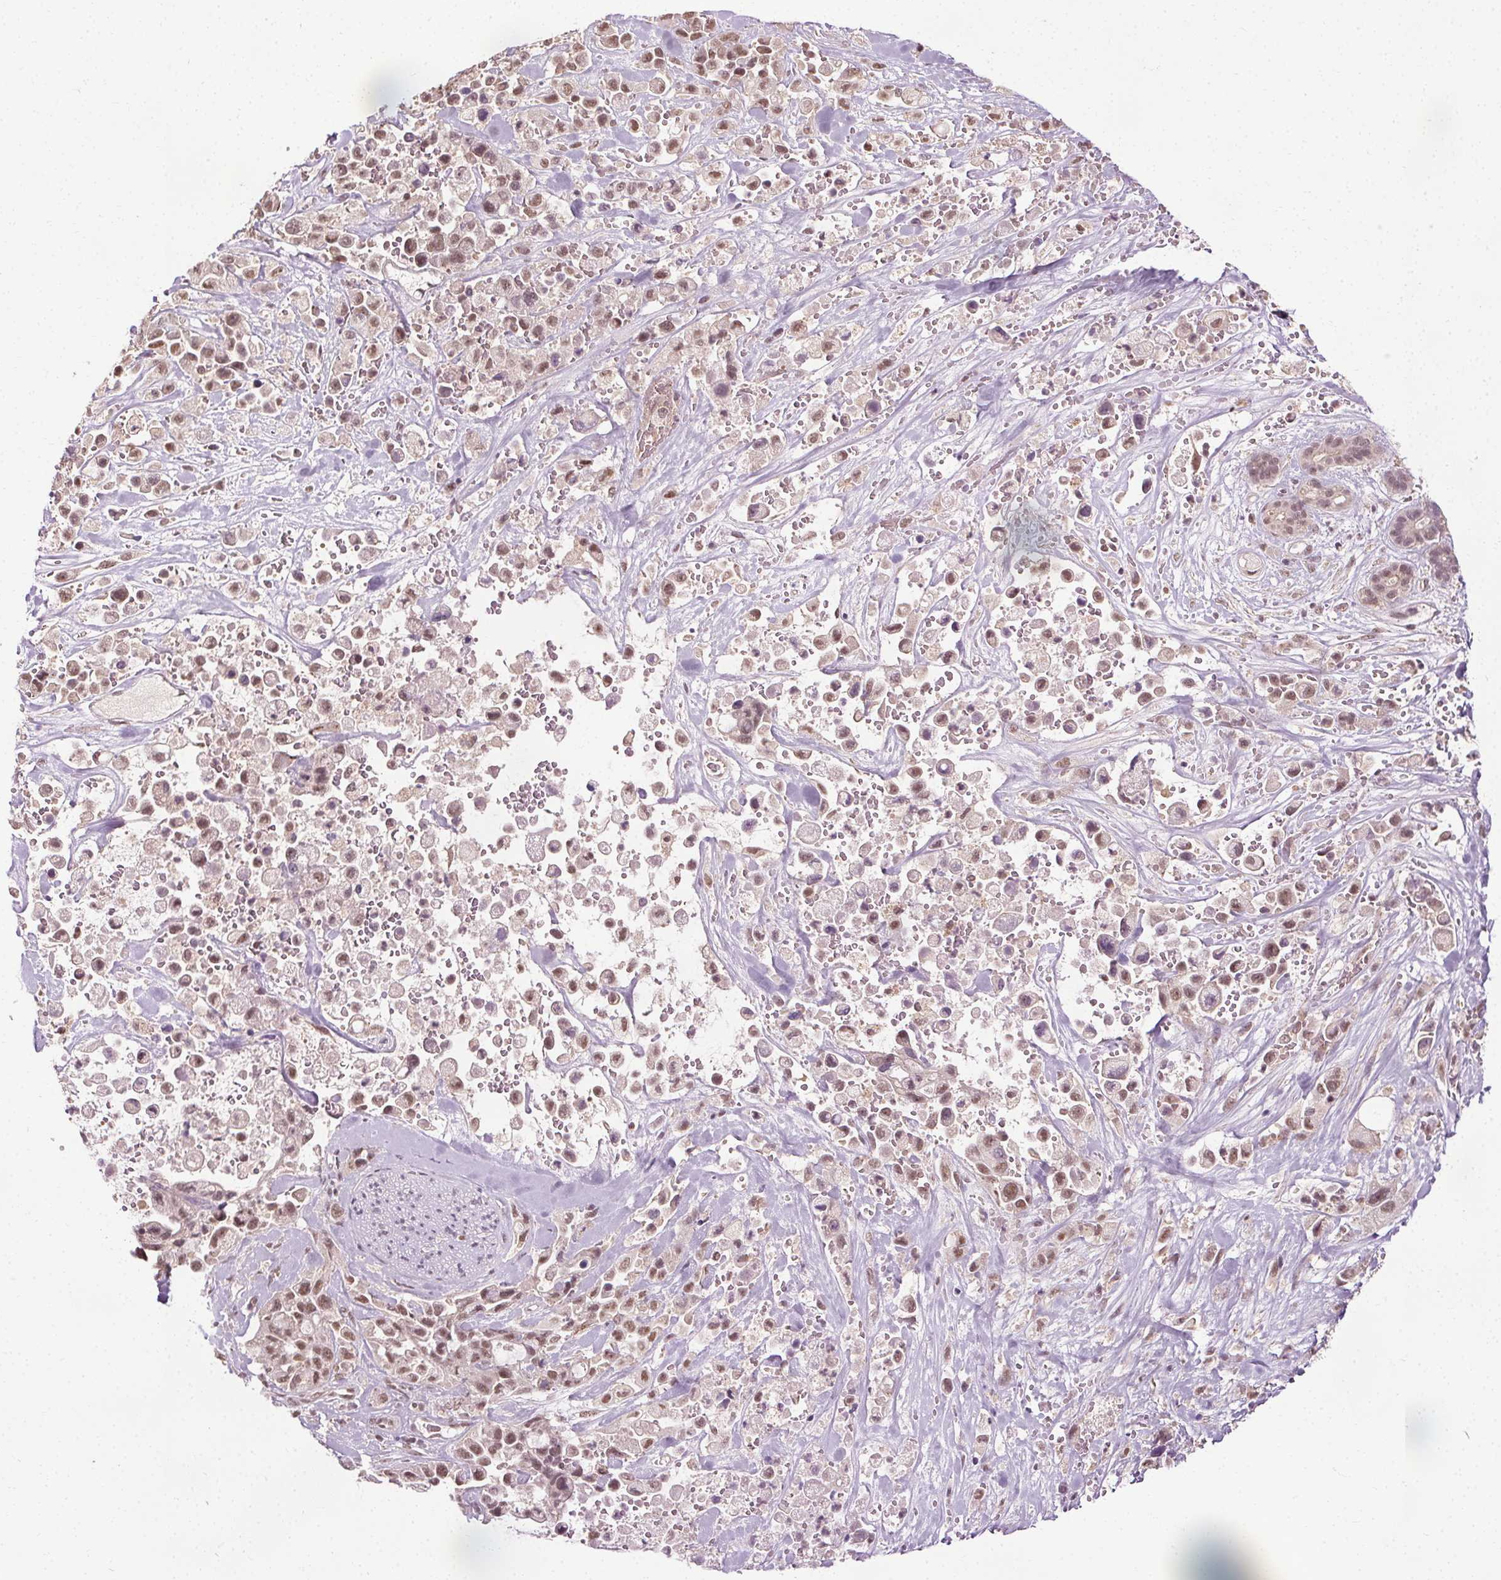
{"staining": {"intensity": "moderate", "quantity": ">75%", "location": "nuclear"}, "tissue": "pancreatic cancer", "cell_type": "Tumor cells", "image_type": "cancer", "snomed": [{"axis": "morphology", "description": "Adenocarcinoma, NOS"}, {"axis": "topography", "description": "Pancreas"}], "caption": "Immunohistochemistry staining of pancreatic adenocarcinoma, which exhibits medium levels of moderate nuclear expression in about >75% of tumor cells indicating moderate nuclear protein staining. The staining was performed using DAB (brown) for protein detection and nuclei were counterstained in hematoxylin (blue).", "gene": "MED6", "patient": {"sex": "male", "age": 44}}